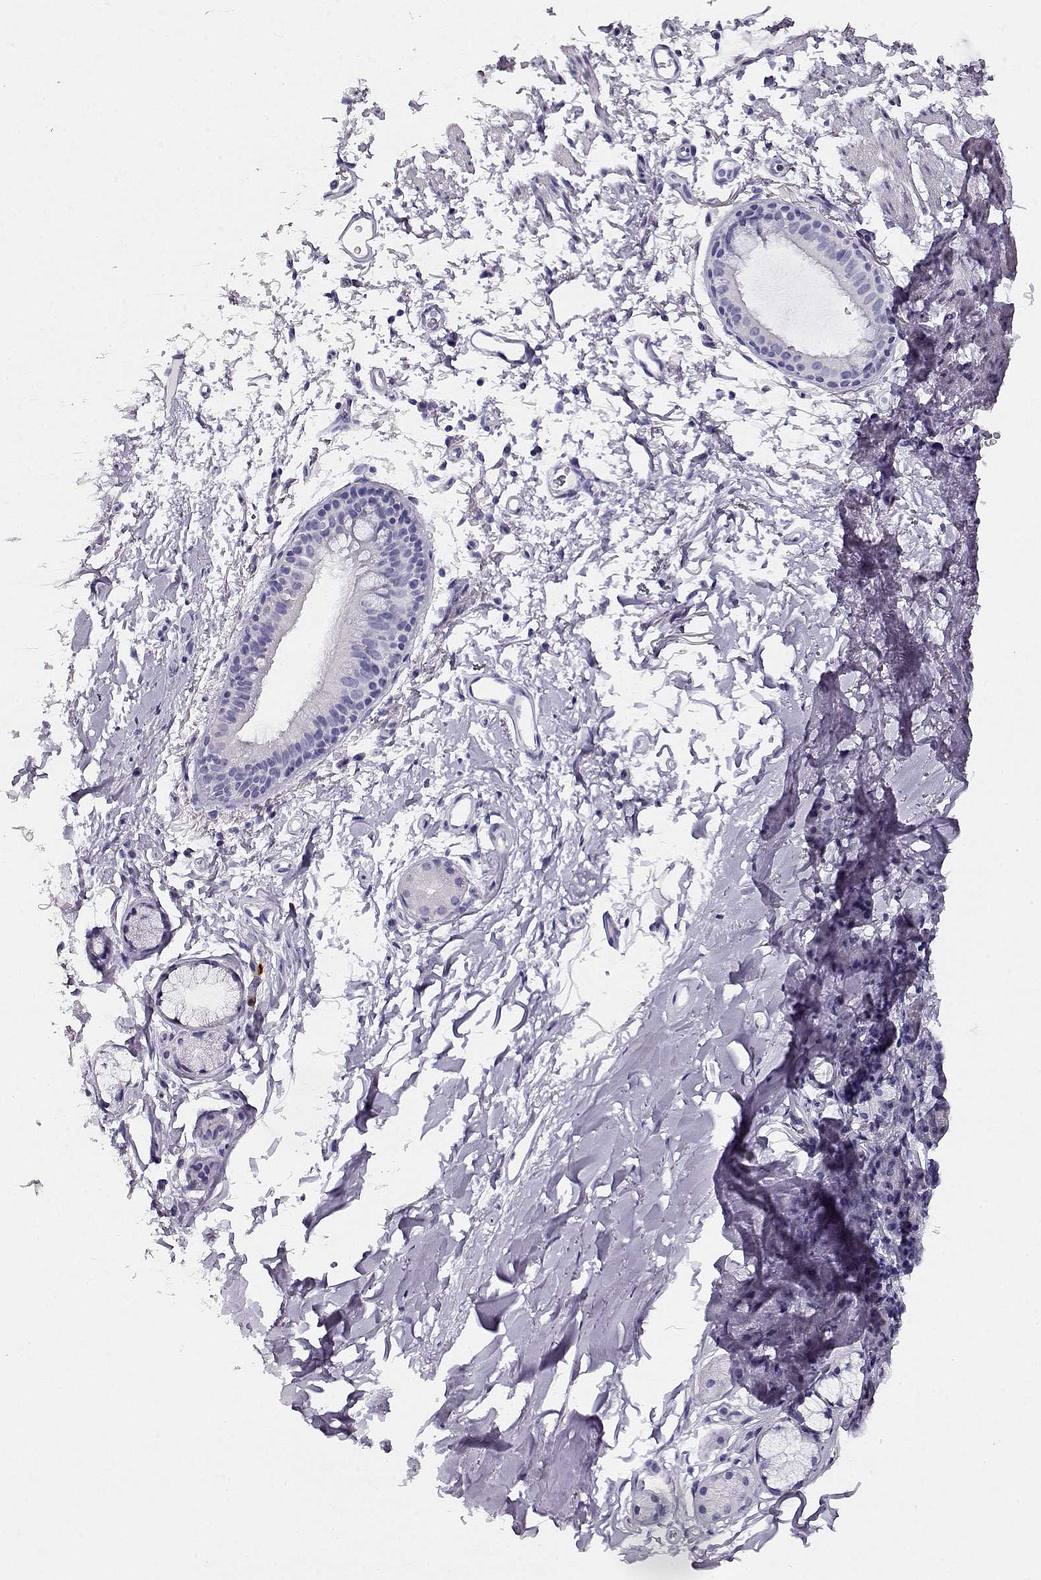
{"staining": {"intensity": "negative", "quantity": "none", "location": "none"}, "tissue": "bronchus", "cell_type": "Respiratory epithelial cells", "image_type": "normal", "snomed": [{"axis": "morphology", "description": "Normal tissue, NOS"}, {"axis": "topography", "description": "Lymph node"}, {"axis": "topography", "description": "Bronchus"}], "caption": "Immunohistochemistry (IHC) of normal bronchus displays no expression in respiratory epithelial cells.", "gene": "ACTN2", "patient": {"sex": "female", "age": 70}}